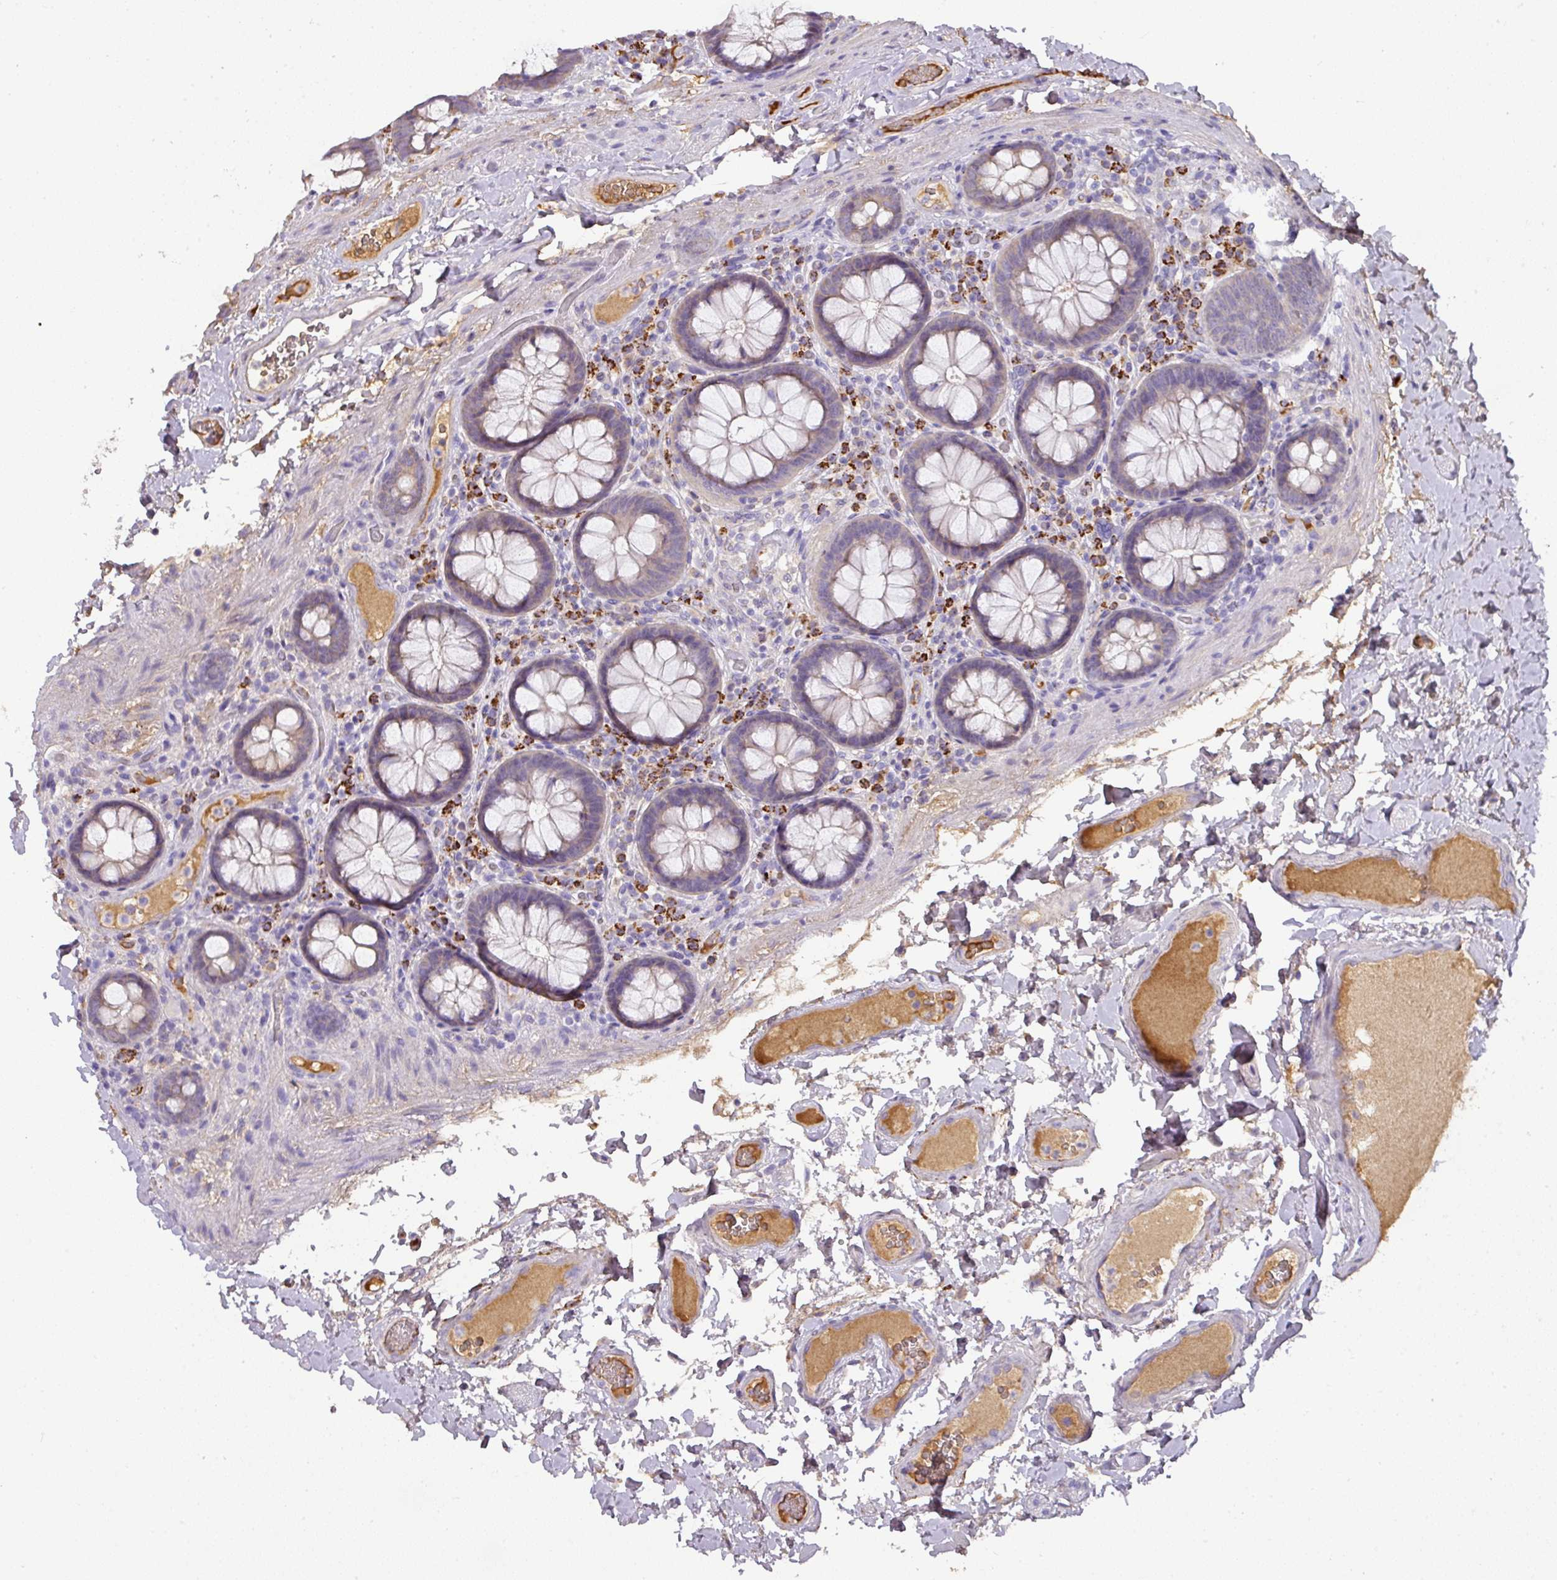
{"staining": {"intensity": "negative", "quantity": "none", "location": "none"}, "tissue": "colon", "cell_type": "Endothelial cells", "image_type": "normal", "snomed": [{"axis": "morphology", "description": "Normal tissue, NOS"}, {"axis": "topography", "description": "Colon"}], "caption": "DAB immunohistochemical staining of normal human colon reveals no significant positivity in endothelial cells.", "gene": "CCZ1B", "patient": {"sex": "male", "age": 84}}